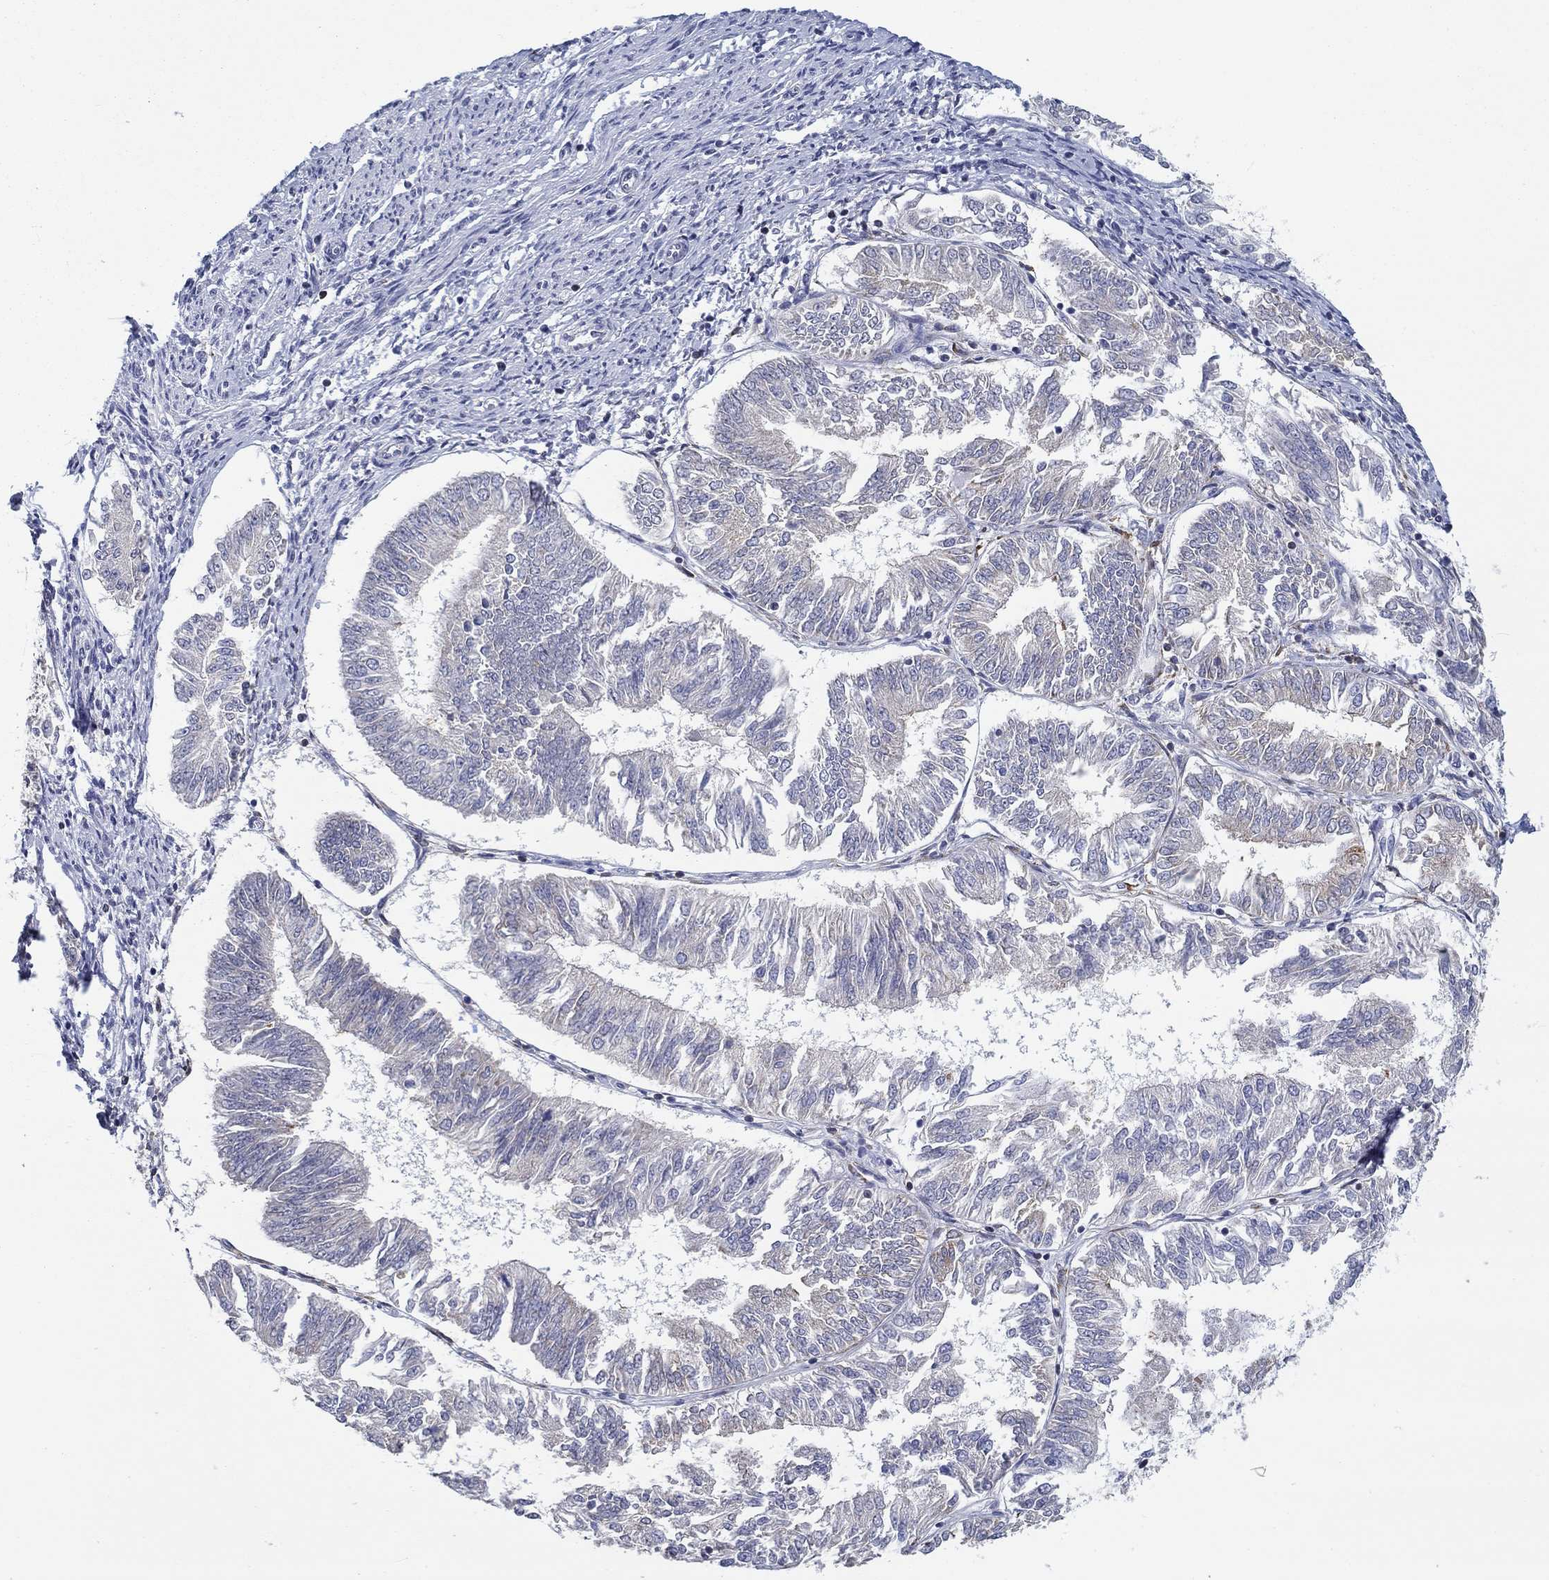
{"staining": {"intensity": "negative", "quantity": "none", "location": "none"}, "tissue": "endometrial cancer", "cell_type": "Tumor cells", "image_type": "cancer", "snomed": [{"axis": "morphology", "description": "Adenocarcinoma, NOS"}, {"axis": "topography", "description": "Endometrium"}], "caption": "The micrograph reveals no significant positivity in tumor cells of adenocarcinoma (endometrial).", "gene": "ERMP1", "patient": {"sex": "female", "age": 58}}